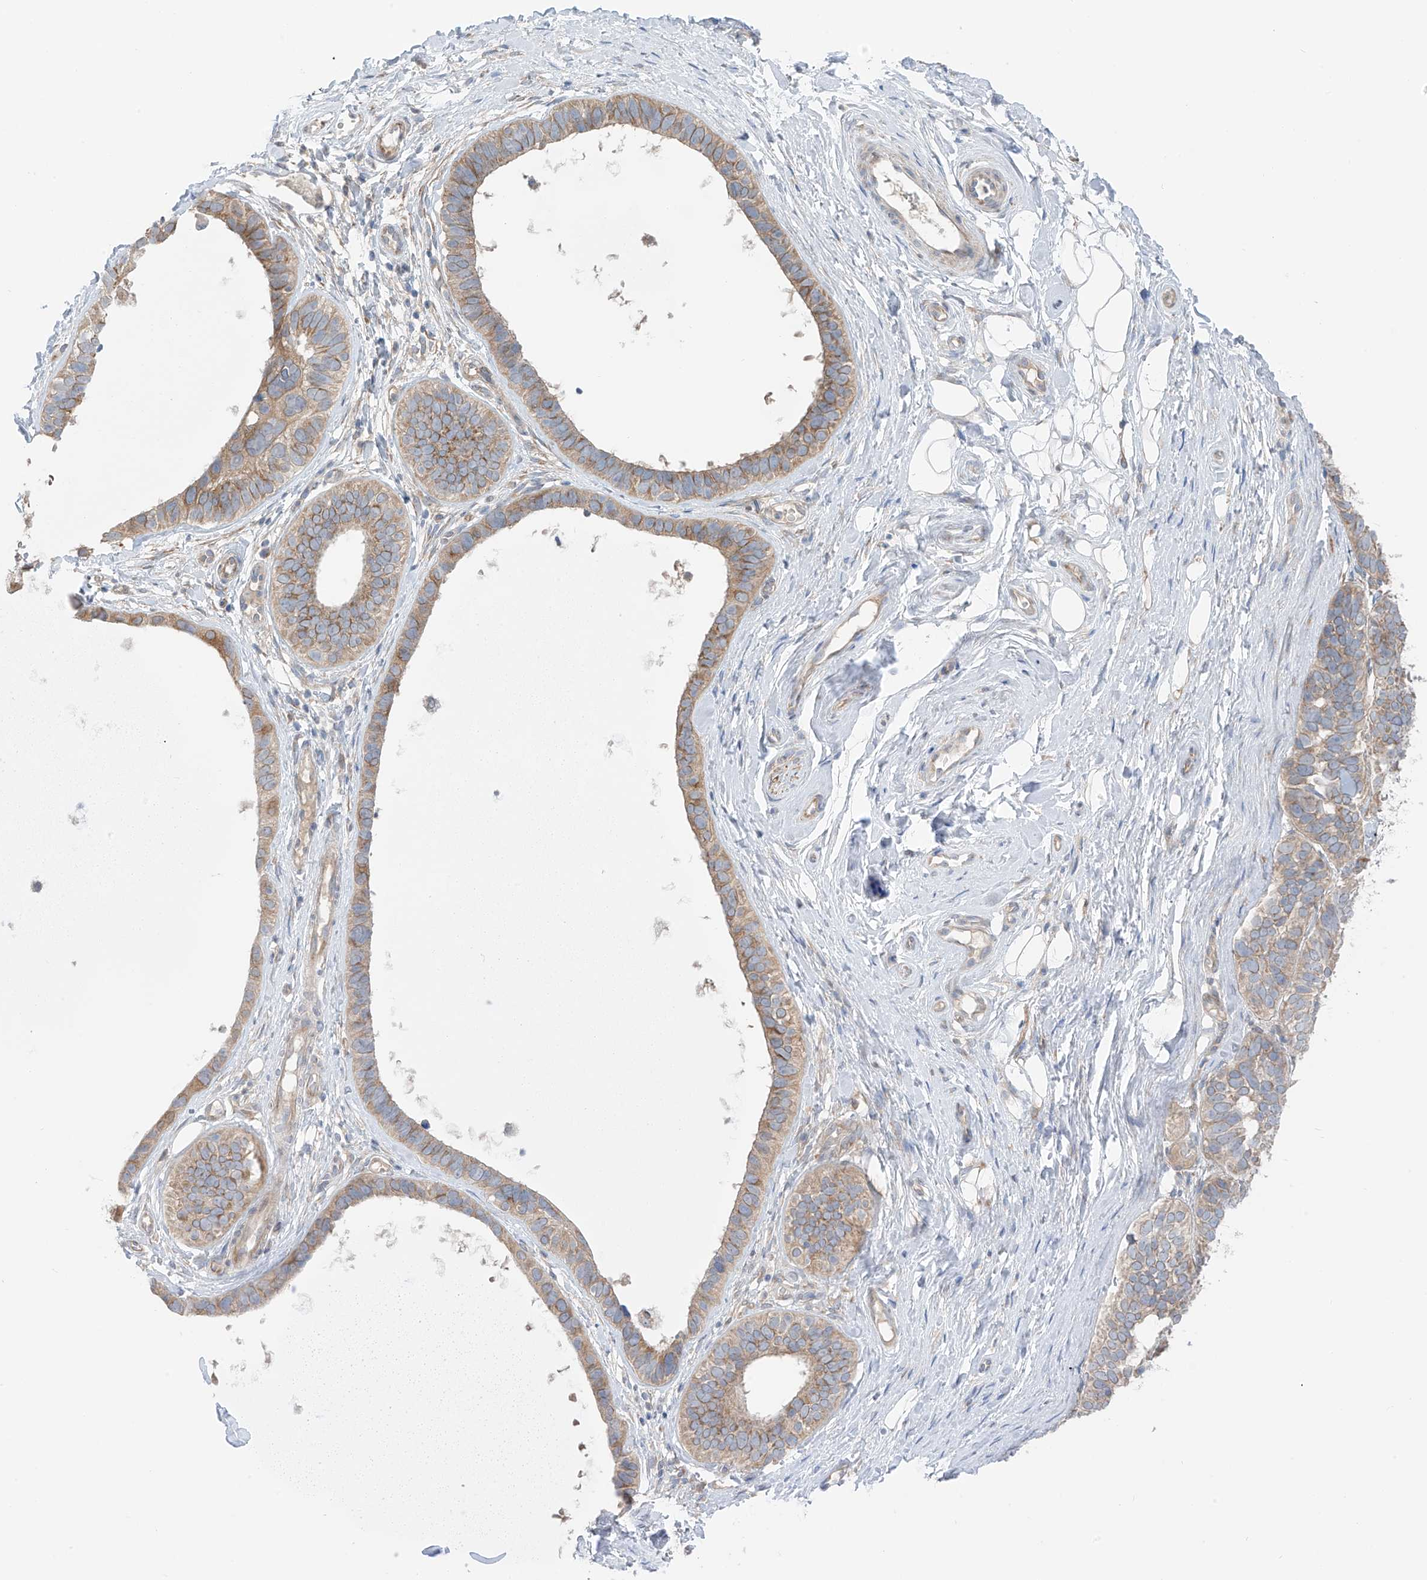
{"staining": {"intensity": "moderate", "quantity": ">75%", "location": "cytoplasmic/membranous"}, "tissue": "skin cancer", "cell_type": "Tumor cells", "image_type": "cancer", "snomed": [{"axis": "morphology", "description": "Basal cell carcinoma"}, {"axis": "topography", "description": "Skin"}], "caption": "Moderate cytoplasmic/membranous expression for a protein is identified in about >75% of tumor cells of basal cell carcinoma (skin) using immunohistochemistry (IHC).", "gene": "NALCN", "patient": {"sex": "male", "age": 62}}